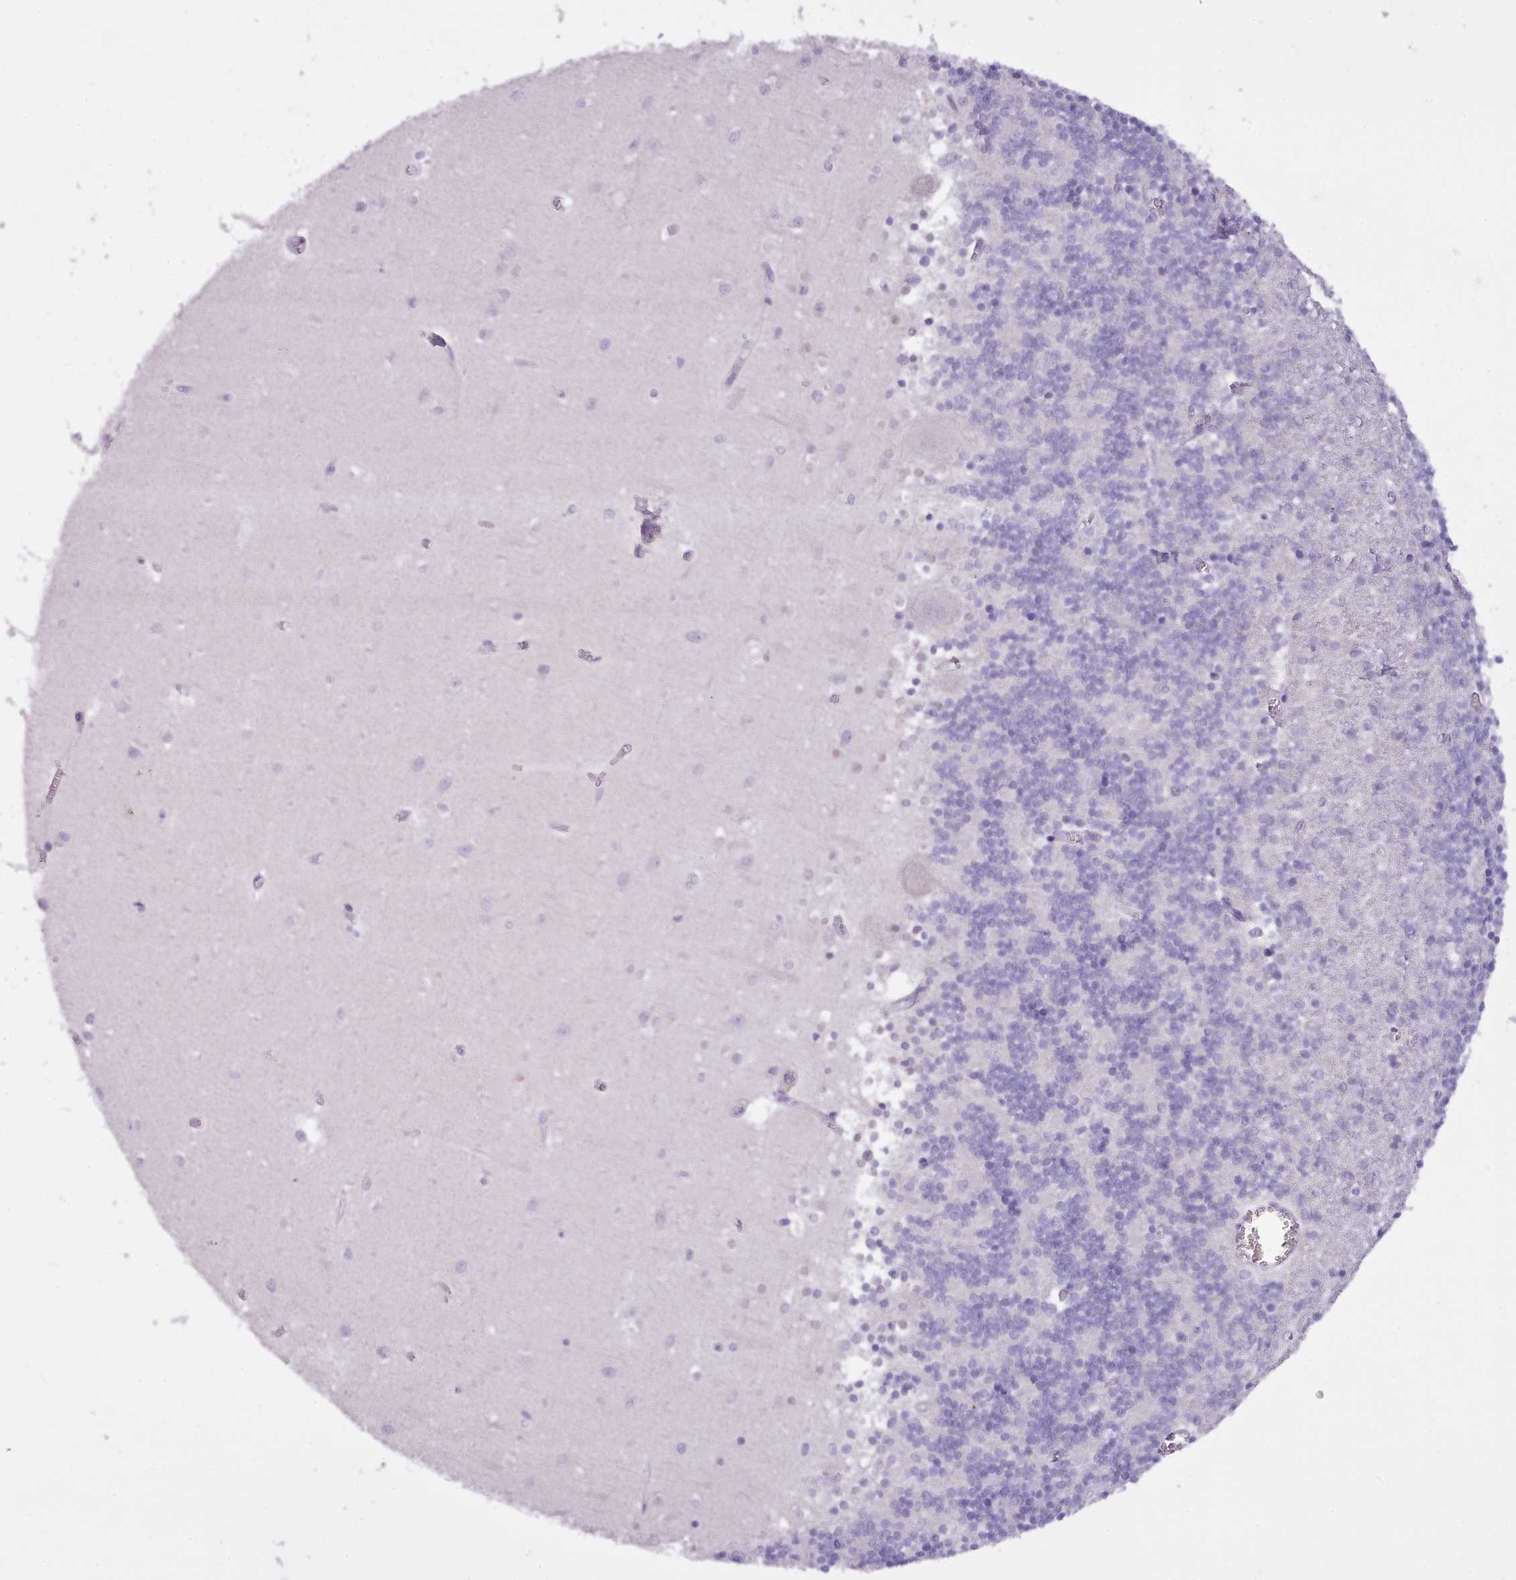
{"staining": {"intensity": "negative", "quantity": "none", "location": "none"}, "tissue": "cerebellum", "cell_type": "Cells in granular layer", "image_type": "normal", "snomed": [{"axis": "morphology", "description": "Normal tissue, NOS"}, {"axis": "topography", "description": "Cerebellum"}], "caption": "Cells in granular layer show no significant expression in benign cerebellum. (Immunohistochemistry, brightfield microscopy, high magnification).", "gene": "CYP2A13", "patient": {"sex": "male", "age": 54}}